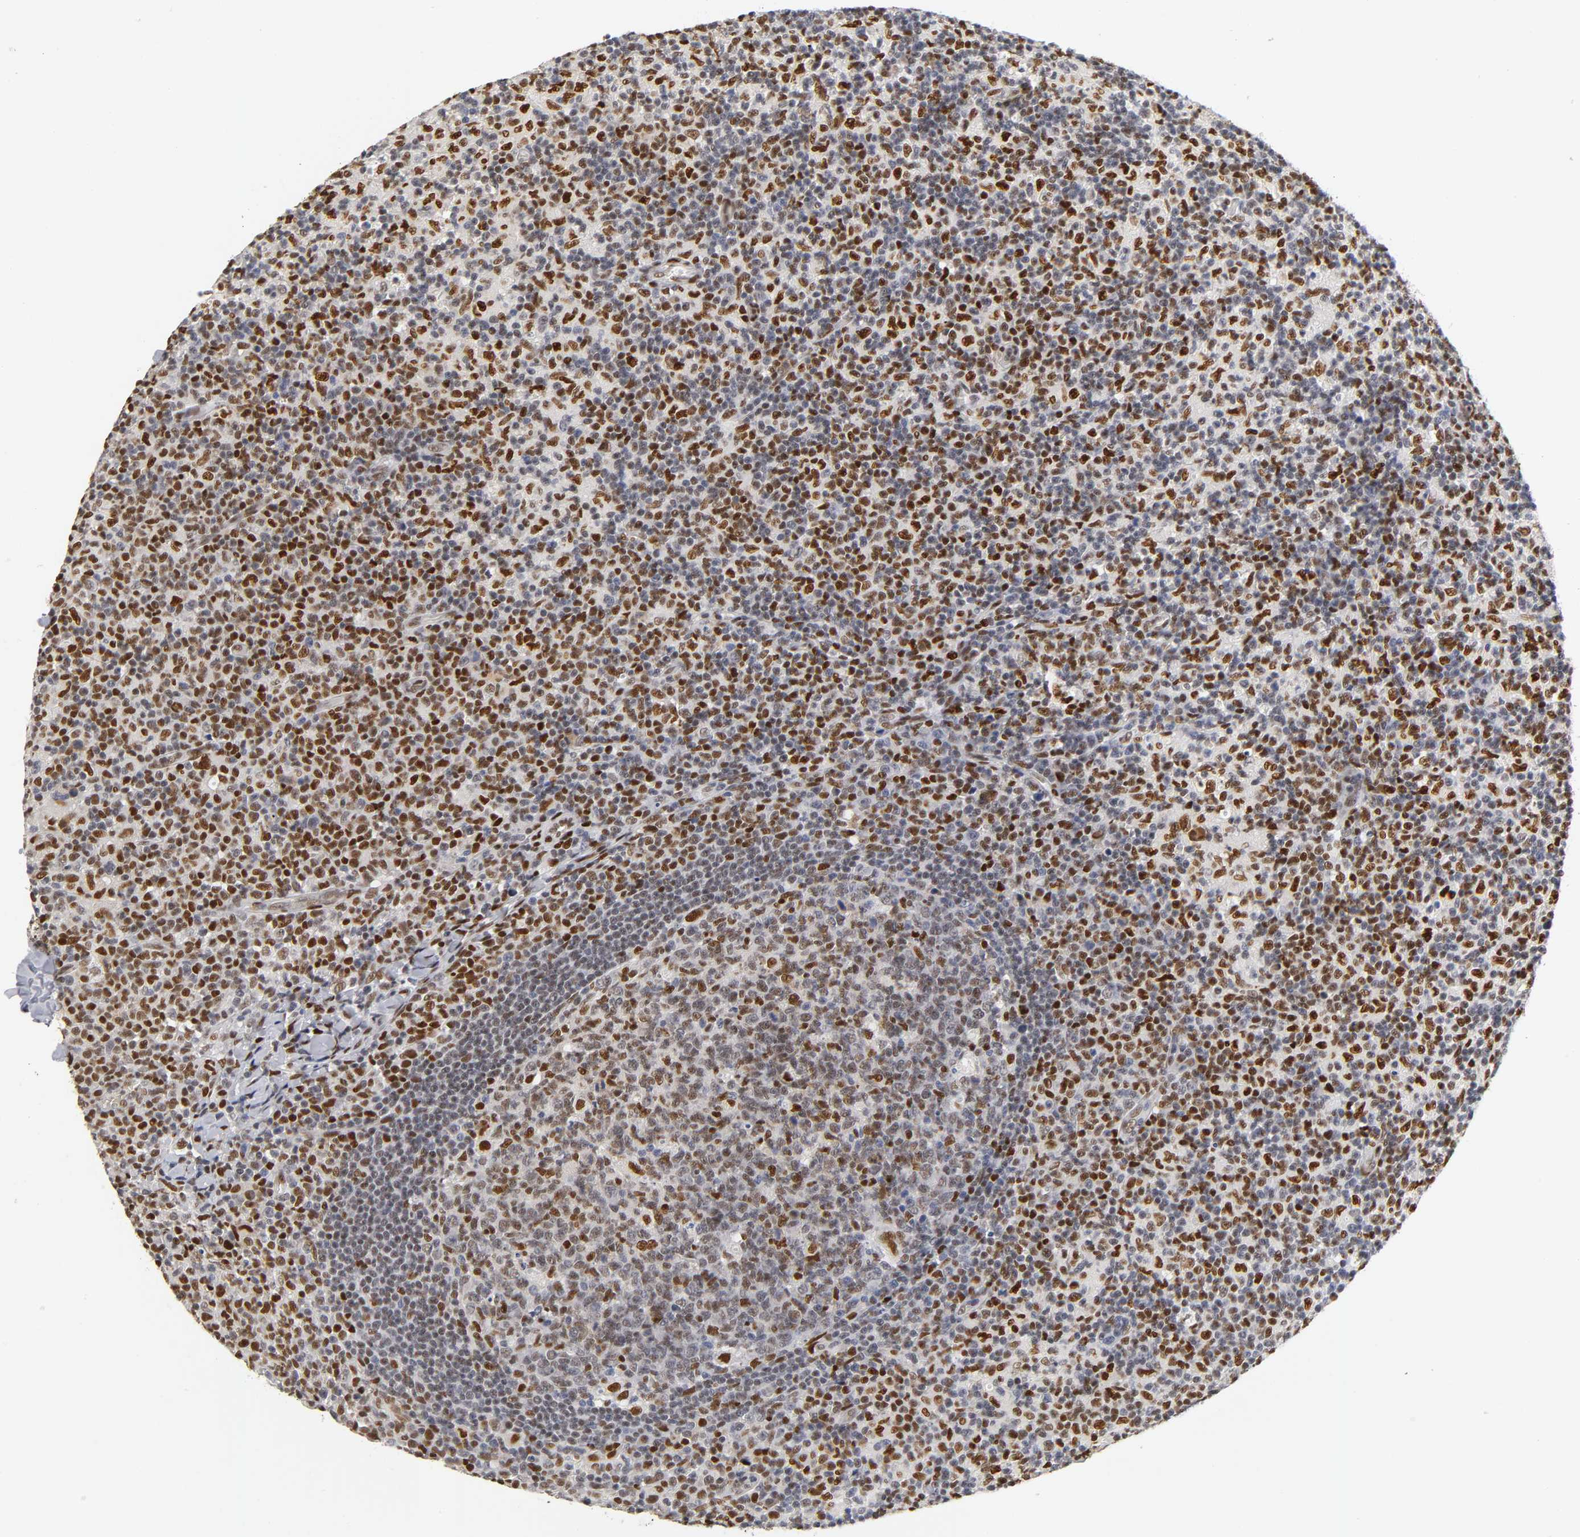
{"staining": {"intensity": "strong", "quantity": ">75%", "location": "nuclear"}, "tissue": "lymph node", "cell_type": "Germinal center cells", "image_type": "normal", "snomed": [{"axis": "morphology", "description": "Normal tissue, NOS"}, {"axis": "morphology", "description": "Inflammation, NOS"}, {"axis": "topography", "description": "Lymph node"}], "caption": "A high-resolution image shows immunohistochemistry (IHC) staining of benign lymph node, which shows strong nuclear positivity in about >75% of germinal center cells. The protein of interest is stained brown, and the nuclei are stained in blue (DAB IHC with brightfield microscopy, high magnification).", "gene": "NR3C1", "patient": {"sex": "male", "age": 55}}